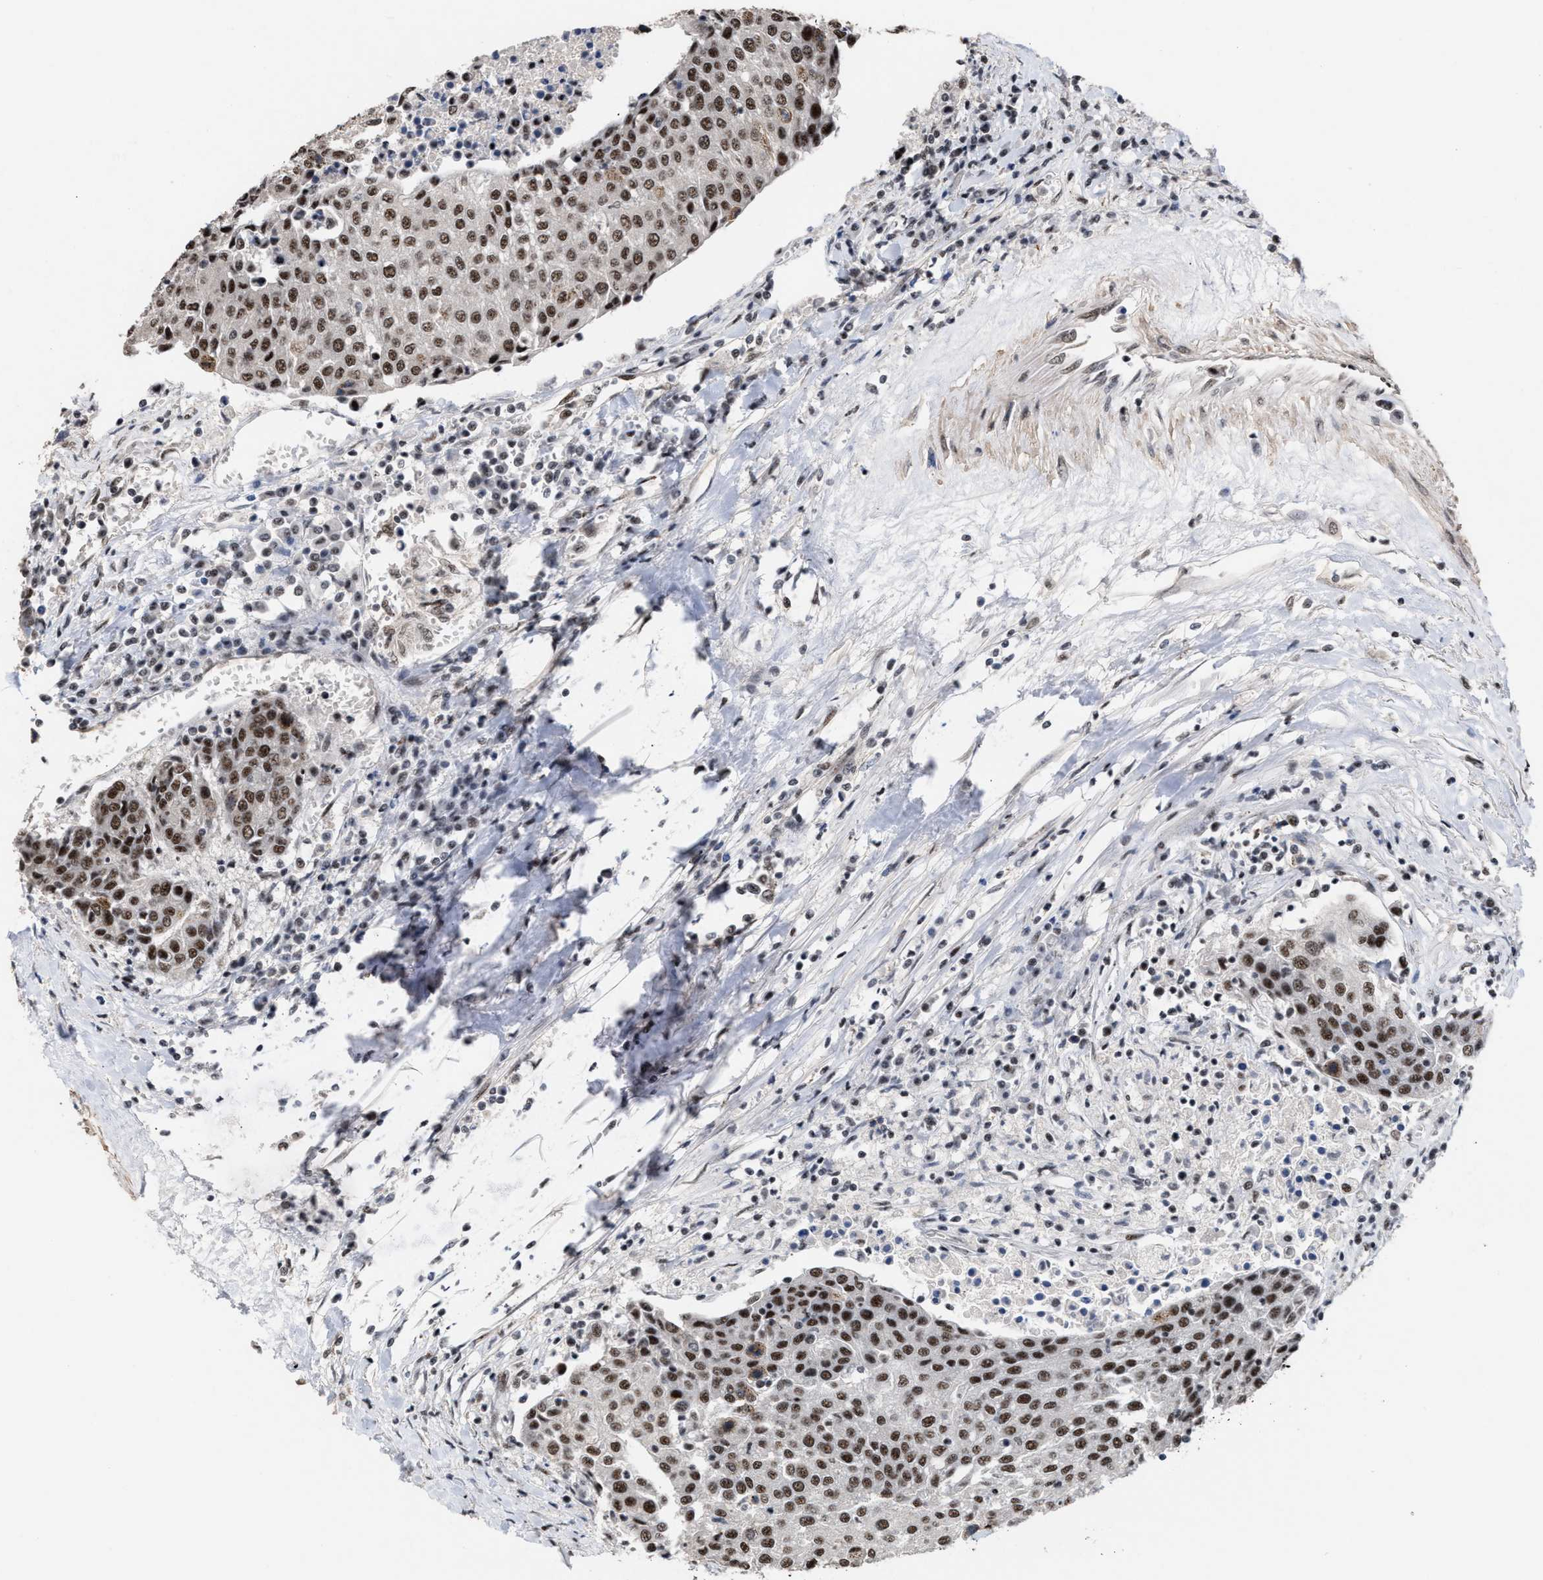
{"staining": {"intensity": "strong", "quantity": ">75%", "location": "nuclear"}, "tissue": "urothelial cancer", "cell_type": "Tumor cells", "image_type": "cancer", "snomed": [{"axis": "morphology", "description": "Urothelial carcinoma, High grade"}, {"axis": "topography", "description": "Urinary bladder"}], "caption": "Immunohistochemical staining of urothelial cancer demonstrates strong nuclear protein expression in about >75% of tumor cells.", "gene": "EIF4A3", "patient": {"sex": "female", "age": 85}}